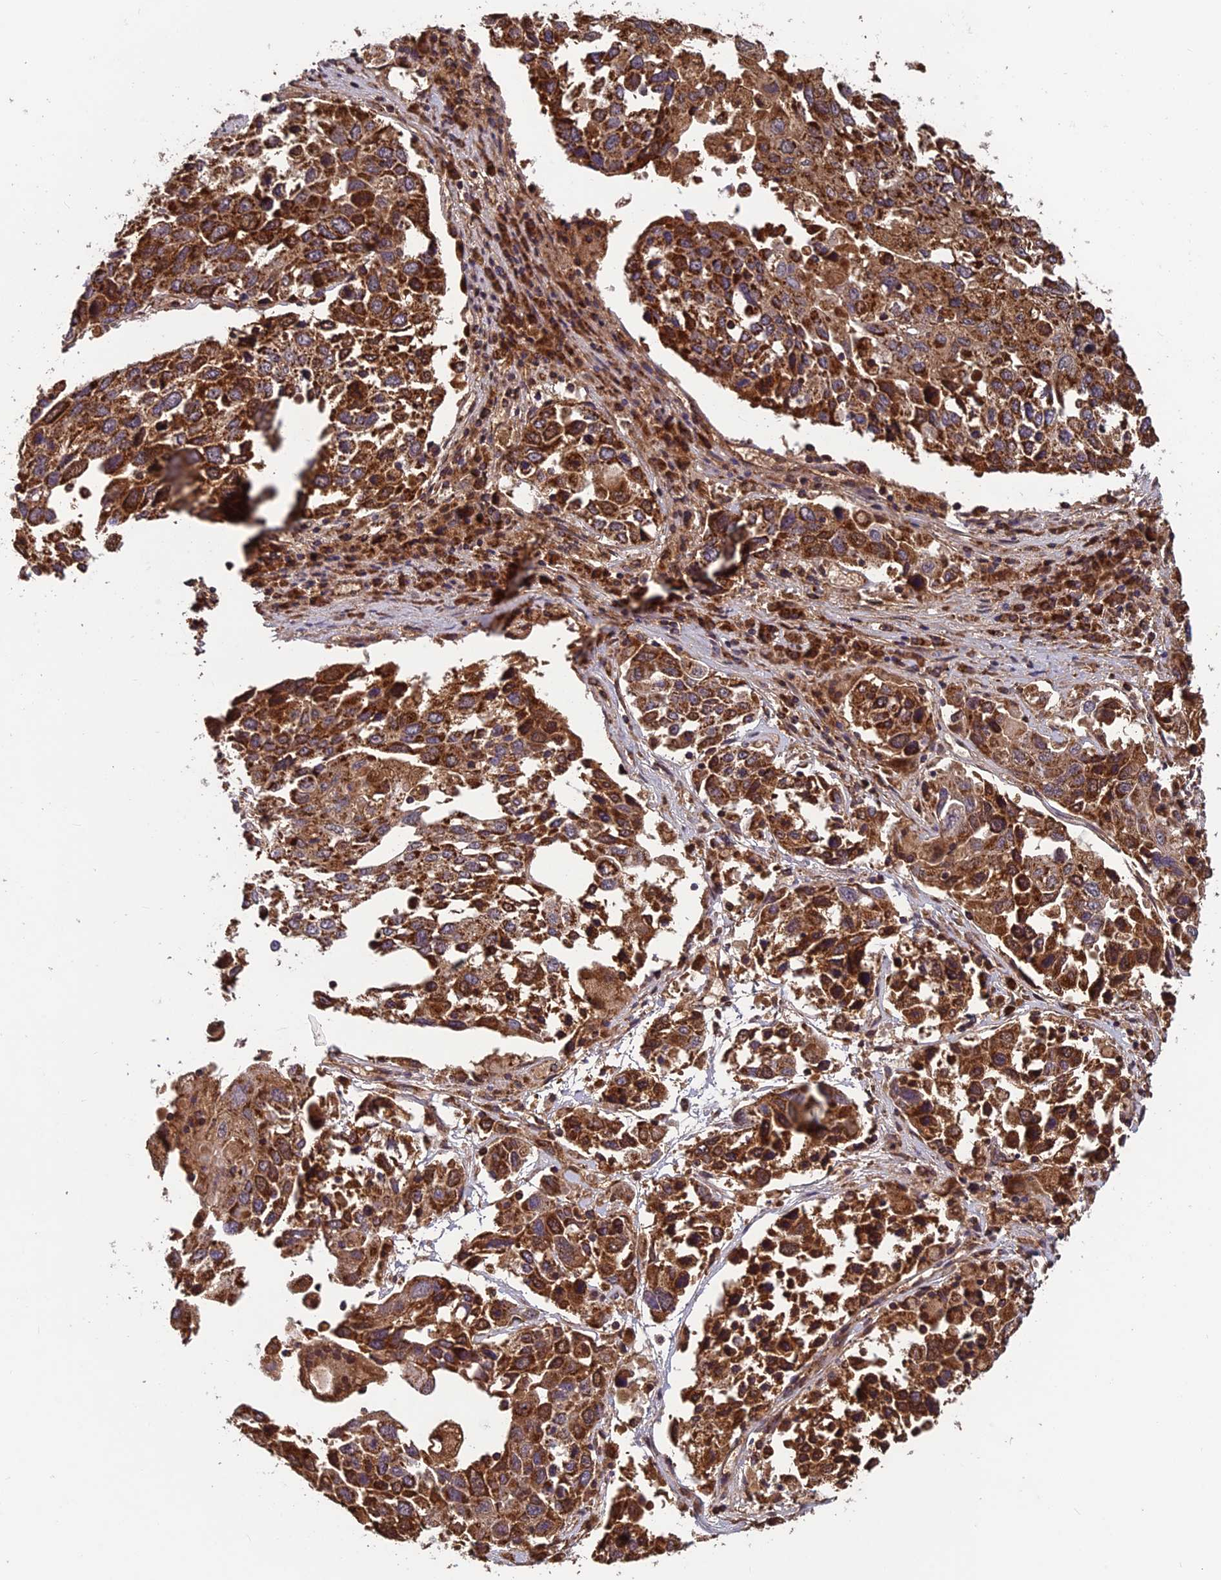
{"staining": {"intensity": "strong", "quantity": ">75%", "location": "cytoplasmic/membranous"}, "tissue": "lung cancer", "cell_type": "Tumor cells", "image_type": "cancer", "snomed": [{"axis": "morphology", "description": "Squamous cell carcinoma, NOS"}, {"axis": "topography", "description": "Lung"}], "caption": "Protein expression analysis of lung cancer (squamous cell carcinoma) exhibits strong cytoplasmic/membranous expression in approximately >75% of tumor cells.", "gene": "CCDC15", "patient": {"sex": "male", "age": 65}}